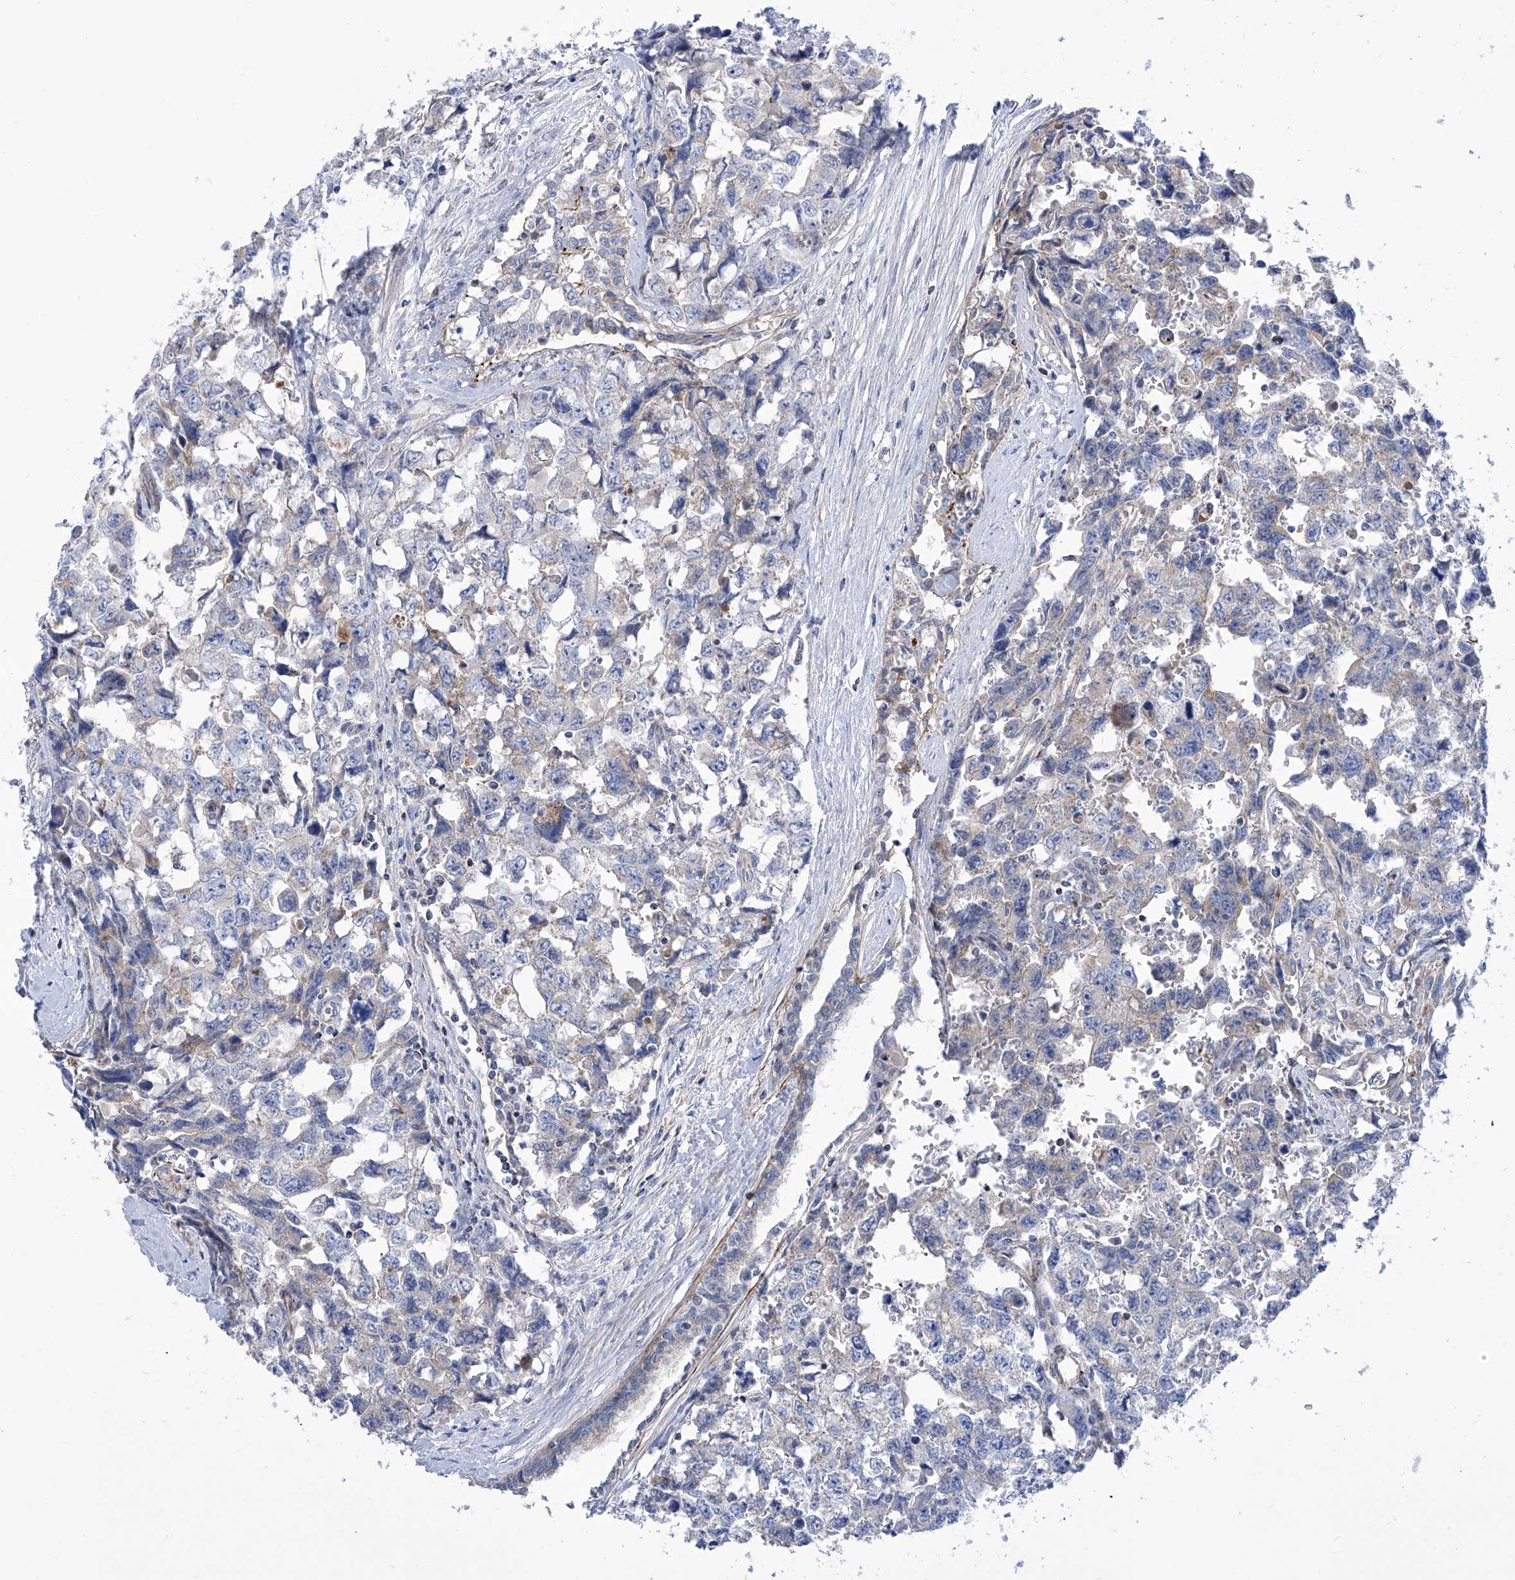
{"staining": {"intensity": "negative", "quantity": "none", "location": "none"}, "tissue": "testis cancer", "cell_type": "Tumor cells", "image_type": "cancer", "snomed": [{"axis": "morphology", "description": "Carcinoma, Embryonal, NOS"}, {"axis": "topography", "description": "Testis"}], "caption": "IHC of testis cancer (embryonal carcinoma) displays no expression in tumor cells. (Immunohistochemistry (ihc), brightfield microscopy, high magnification).", "gene": "SRBD1", "patient": {"sex": "male", "age": 31}}